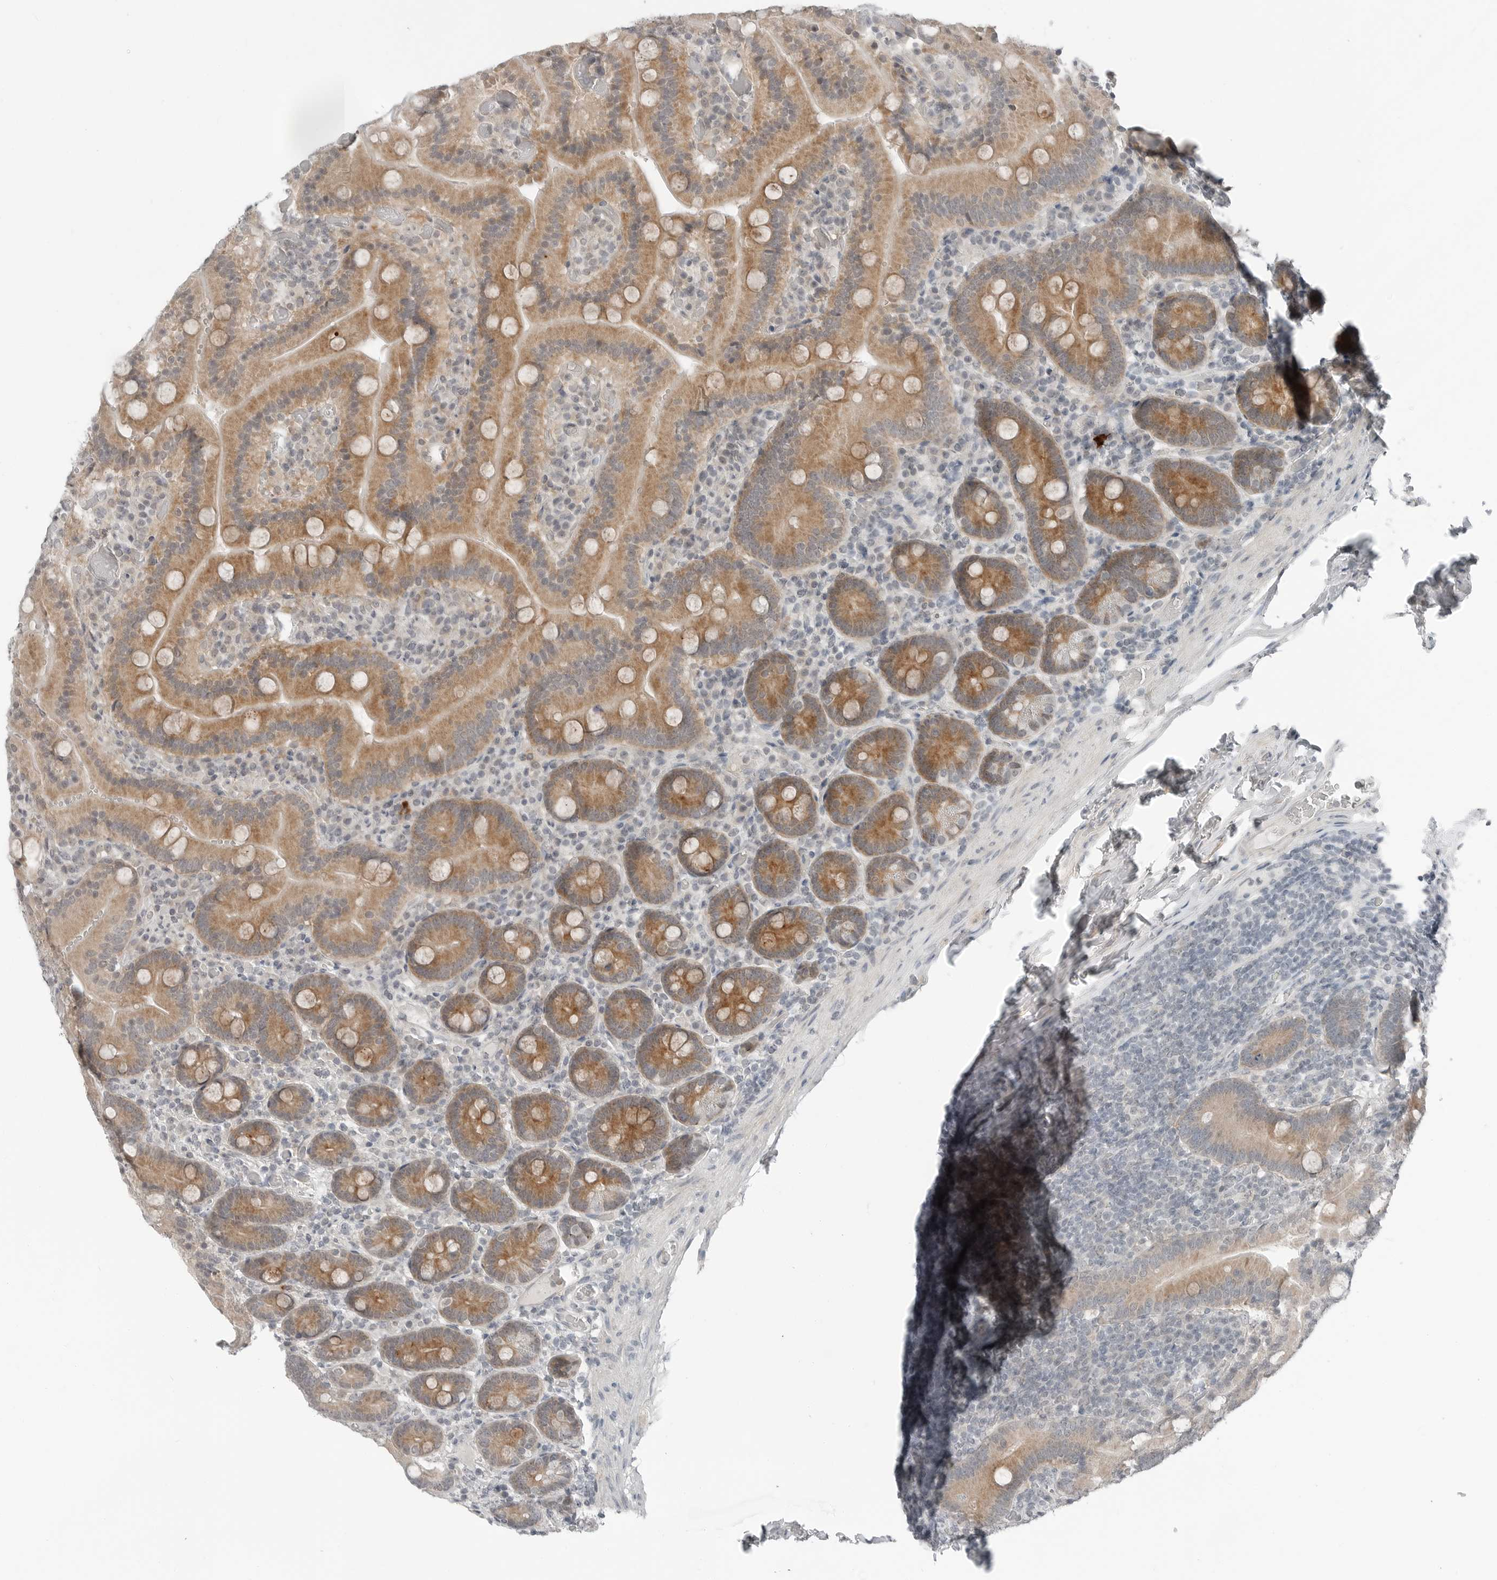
{"staining": {"intensity": "moderate", "quantity": ">75%", "location": "cytoplasmic/membranous"}, "tissue": "duodenum", "cell_type": "Glandular cells", "image_type": "normal", "snomed": [{"axis": "morphology", "description": "Normal tissue, NOS"}, {"axis": "topography", "description": "Duodenum"}], "caption": "Immunohistochemical staining of normal human duodenum displays >75% levels of moderate cytoplasmic/membranous protein staining in approximately >75% of glandular cells.", "gene": "FCRLB", "patient": {"sex": "female", "age": 62}}